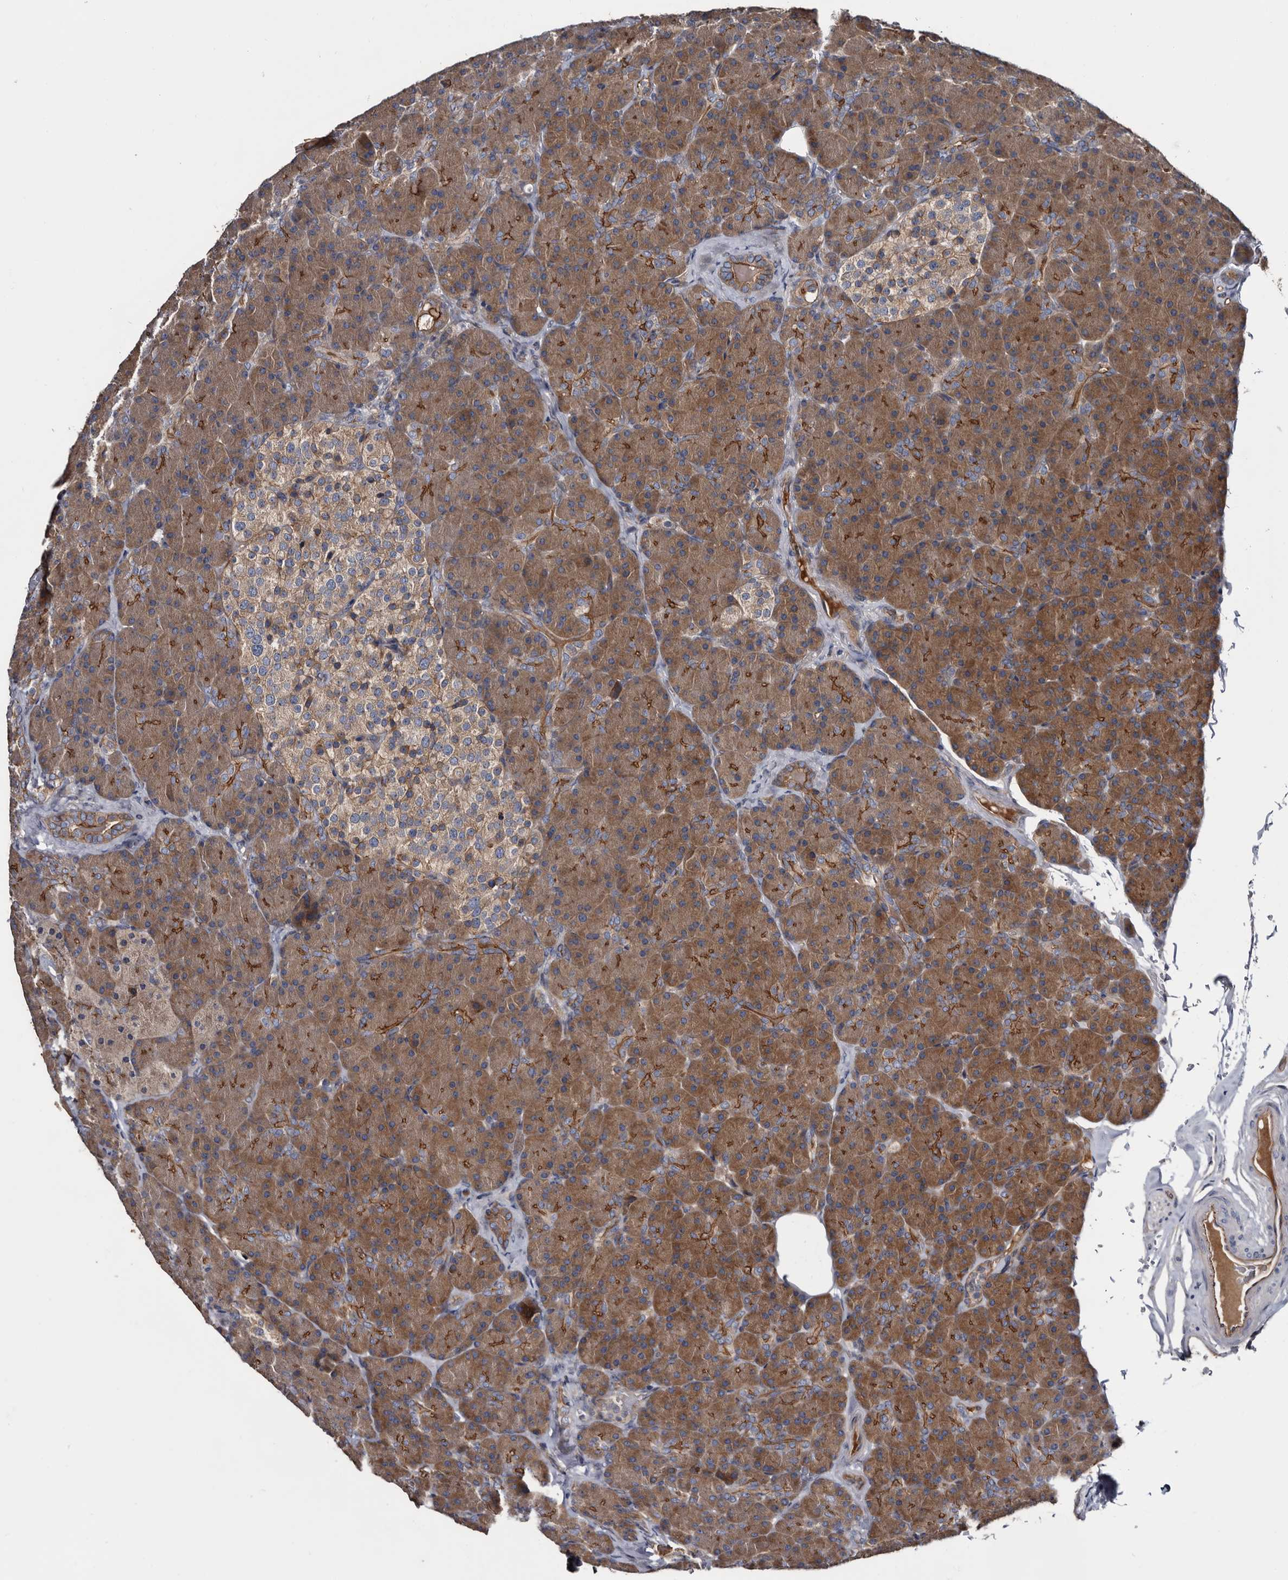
{"staining": {"intensity": "strong", "quantity": ">75%", "location": "cytoplasmic/membranous"}, "tissue": "pancreas", "cell_type": "Exocrine glandular cells", "image_type": "normal", "snomed": [{"axis": "morphology", "description": "Normal tissue, NOS"}, {"axis": "topography", "description": "Pancreas"}], "caption": "Immunohistochemical staining of unremarkable pancreas shows >75% levels of strong cytoplasmic/membranous protein staining in about >75% of exocrine glandular cells. (IHC, brightfield microscopy, high magnification).", "gene": "TSPAN17", "patient": {"sex": "female", "age": 43}}